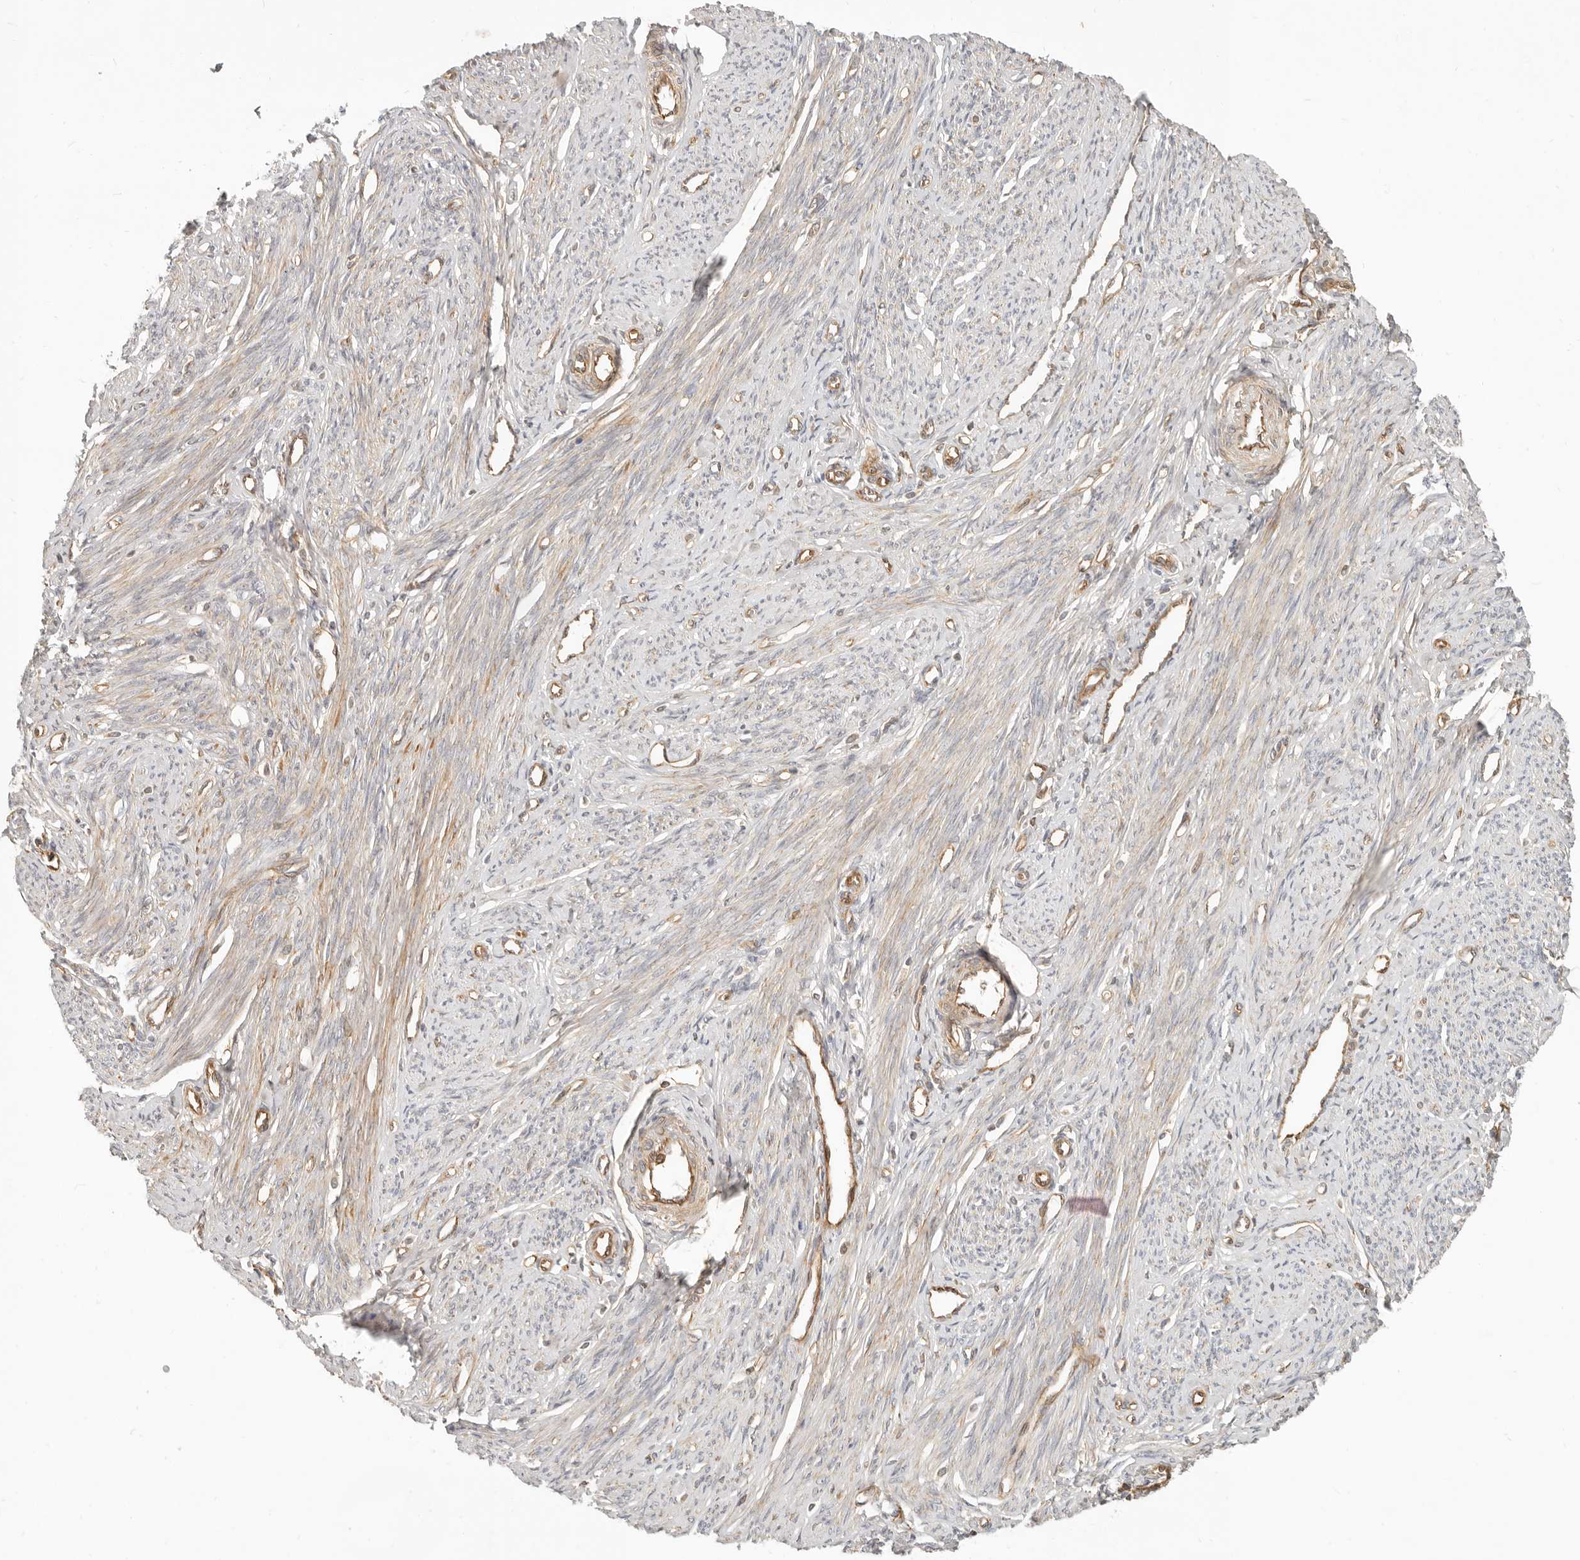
{"staining": {"intensity": "moderate", "quantity": "<25%", "location": "cytoplasmic/membranous"}, "tissue": "endometrium", "cell_type": "Cells in endometrial stroma", "image_type": "normal", "snomed": [{"axis": "morphology", "description": "Normal tissue, NOS"}, {"axis": "topography", "description": "Endometrium"}], "caption": "Endometrium was stained to show a protein in brown. There is low levels of moderate cytoplasmic/membranous positivity in about <25% of cells in endometrial stroma.", "gene": "UFSP1", "patient": {"sex": "female", "age": 56}}